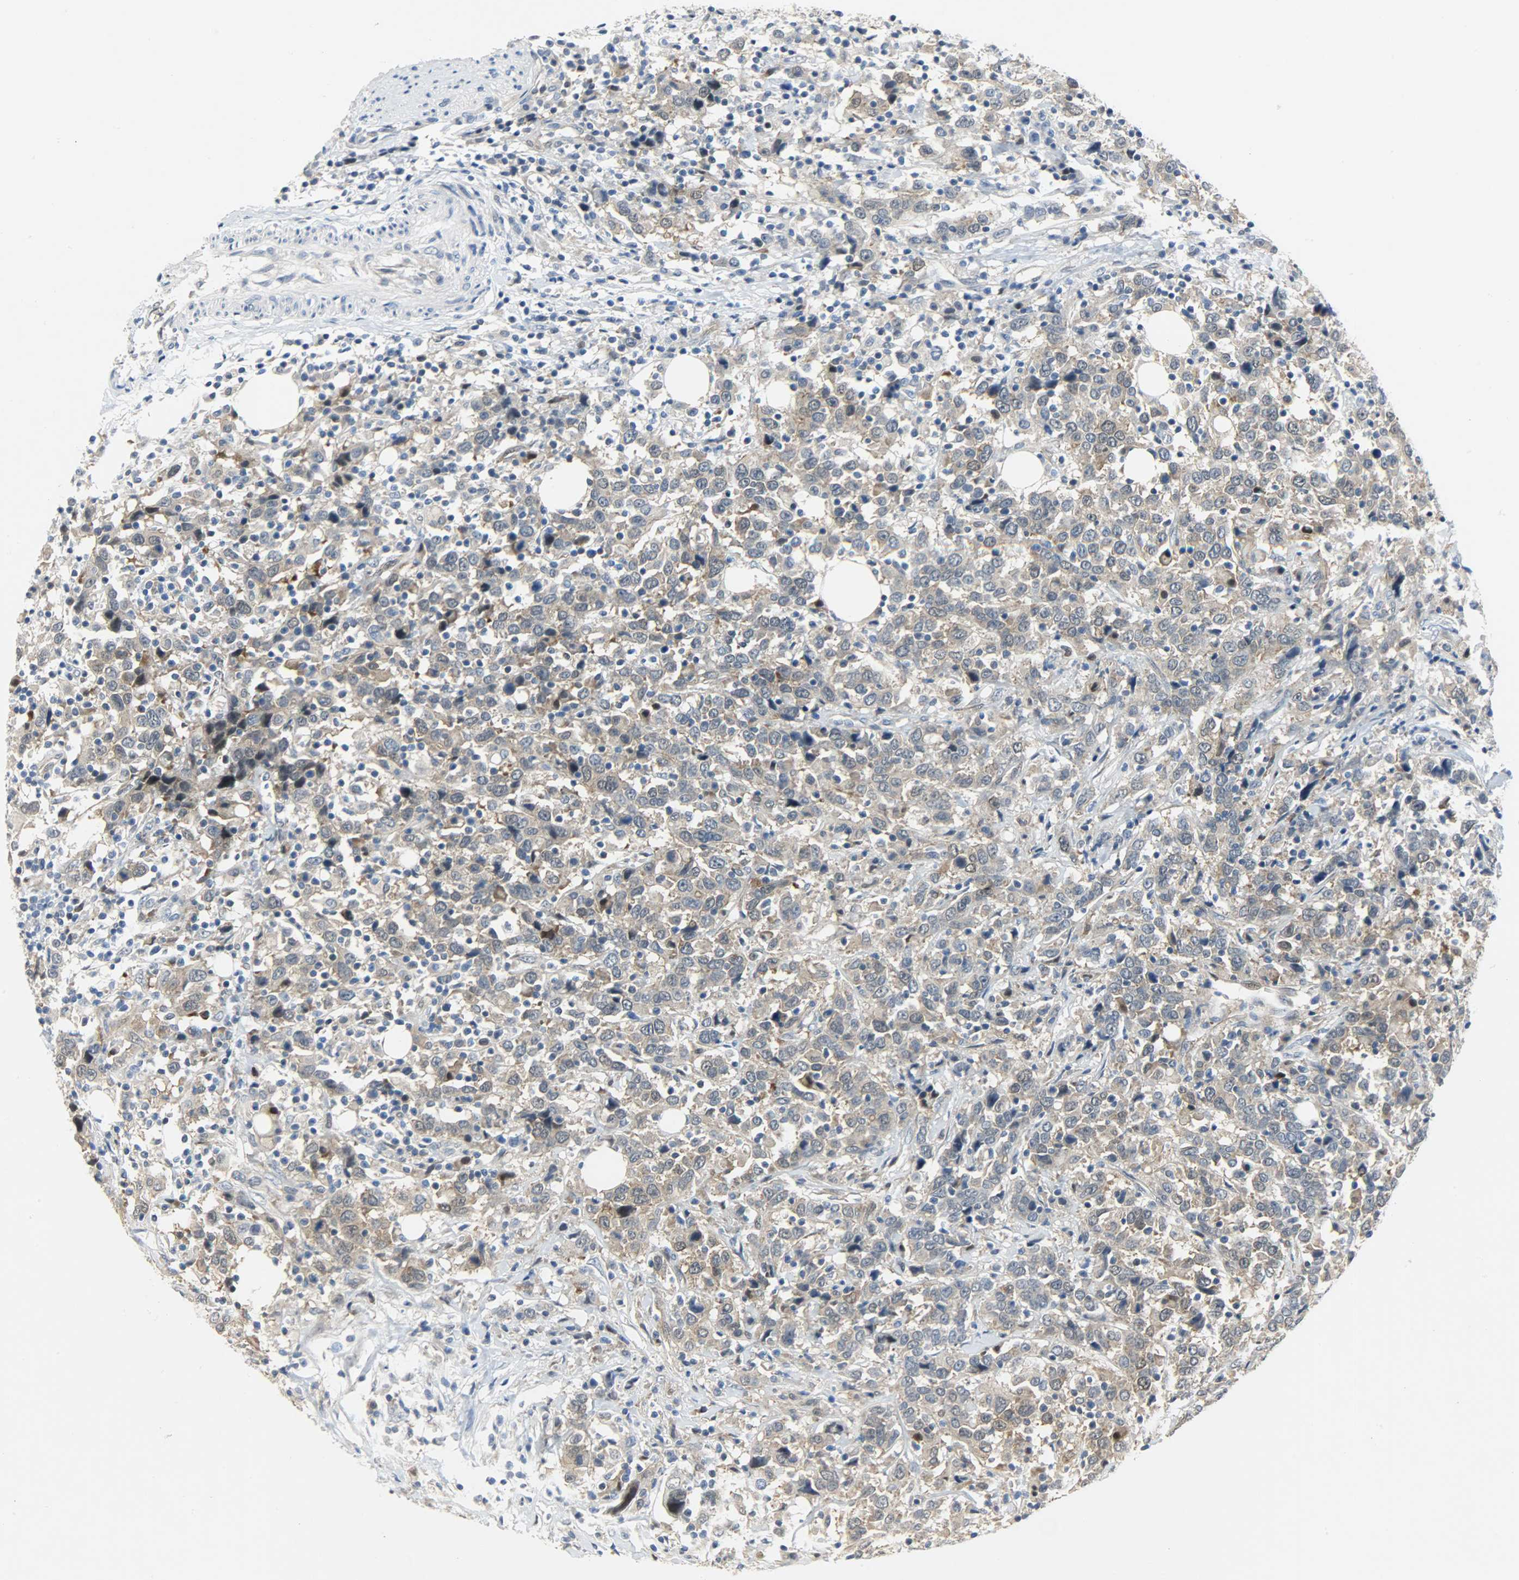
{"staining": {"intensity": "weak", "quantity": ">75%", "location": "cytoplasmic/membranous"}, "tissue": "urothelial cancer", "cell_type": "Tumor cells", "image_type": "cancer", "snomed": [{"axis": "morphology", "description": "Urothelial carcinoma, High grade"}, {"axis": "topography", "description": "Urinary bladder"}], "caption": "Protein expression analysis of human urothelial cancer reveals weak cytoplasmic/membranous positivity in about >75% of tumor cells.", "gene": "EIF4EBP1", "patient": {"sex": "male", "age": 61}}